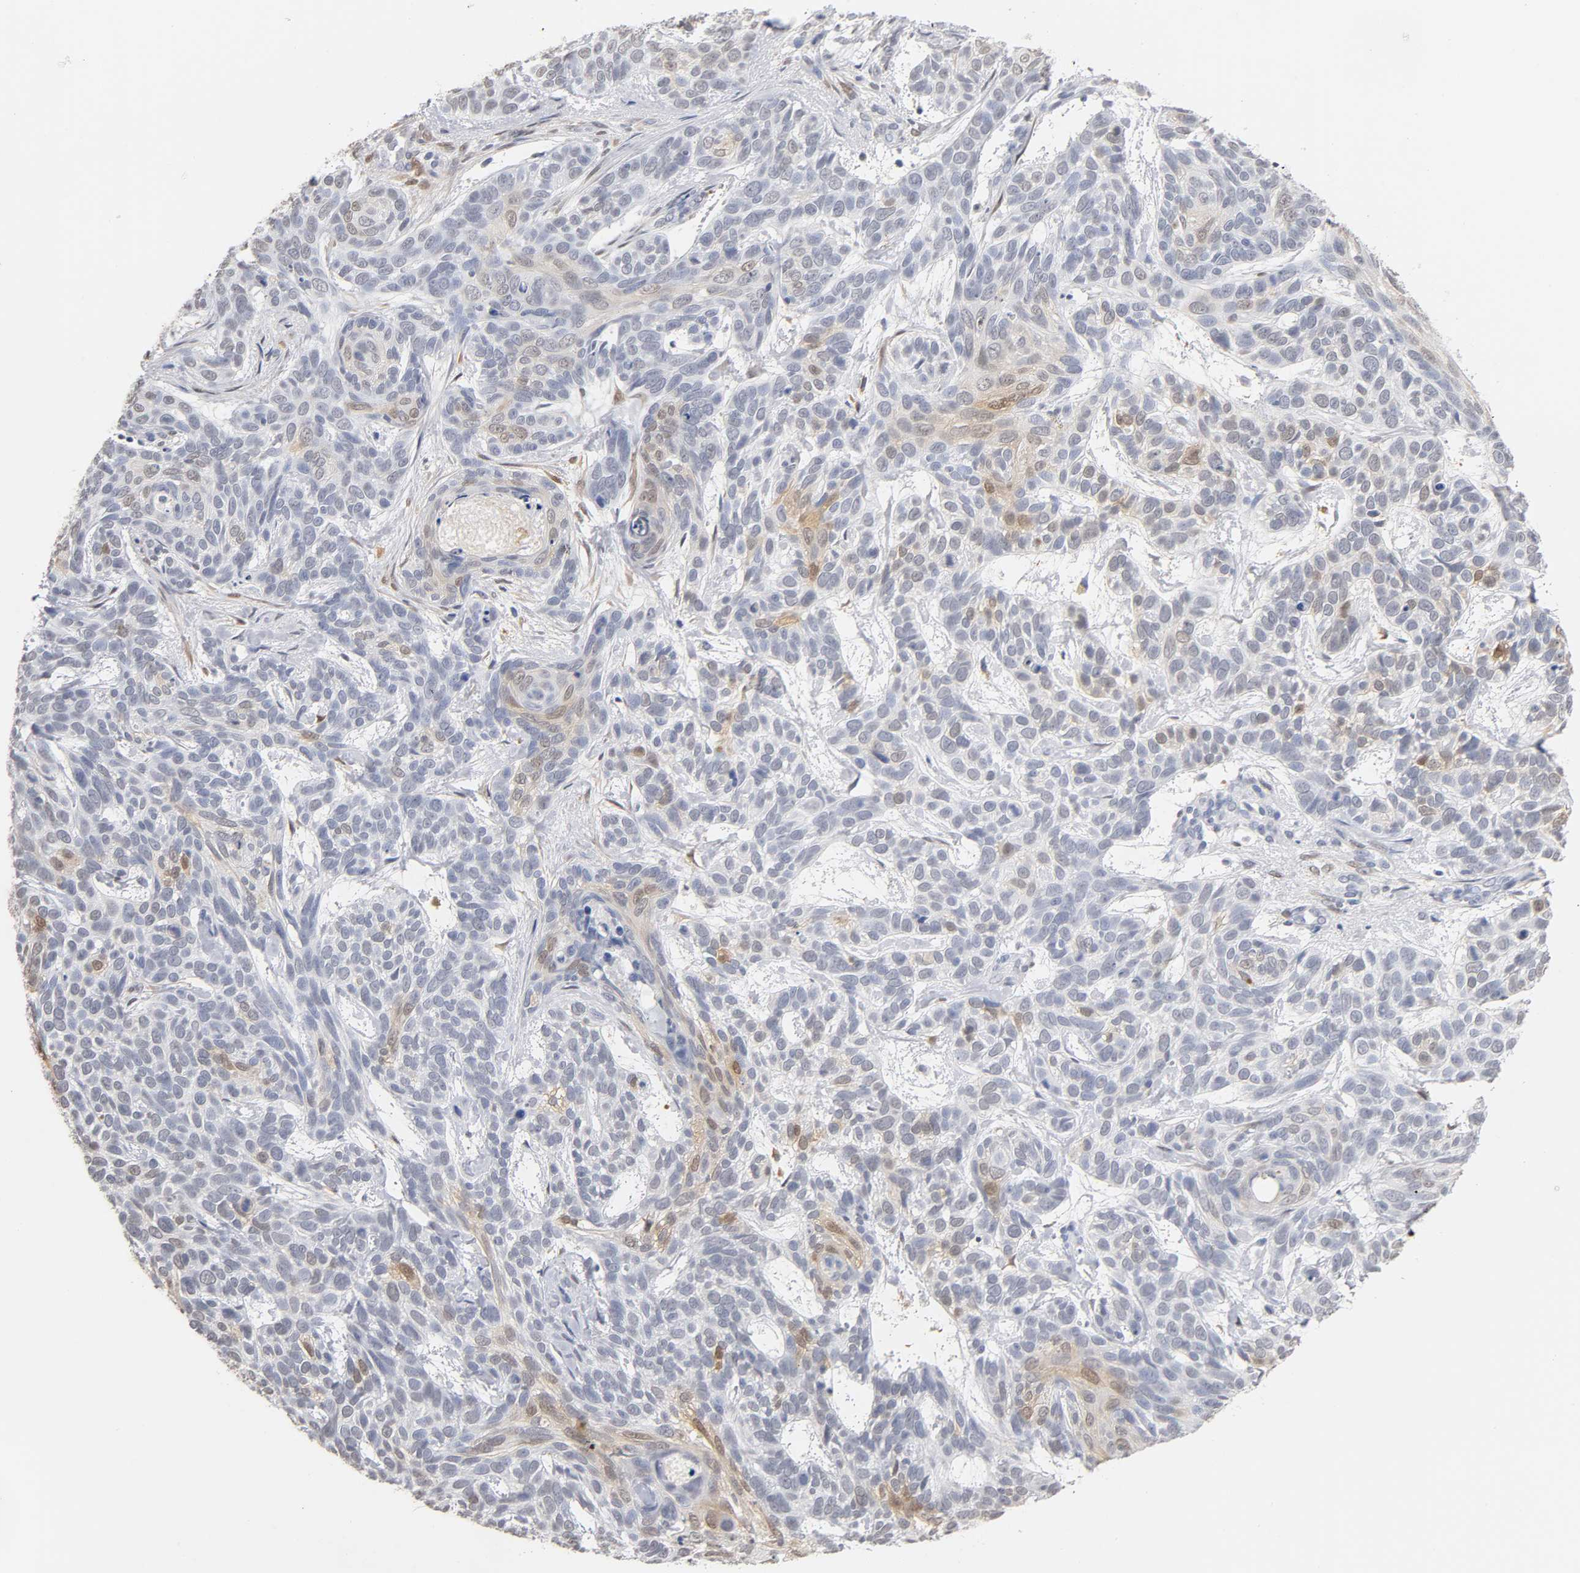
{"staining": {"intensity": "weak", "quantity": "<25%", "location": "cytoplasmic/membranous,nuclear"}, "tissue": "skin cancer", "cell_type": "Tumor cells", "image_type": "cancer", "snomed": [{"axis": "morphology", "description": "Basal cell carcinoma"}, {"axis": "topography", "description": "Skin"}], "caption": "Histopathology image shows no significant protein positivity in tumor cells of skin cancer.", "gene": "CRABP2", "patient": {"sex": "male", "age": 87}}